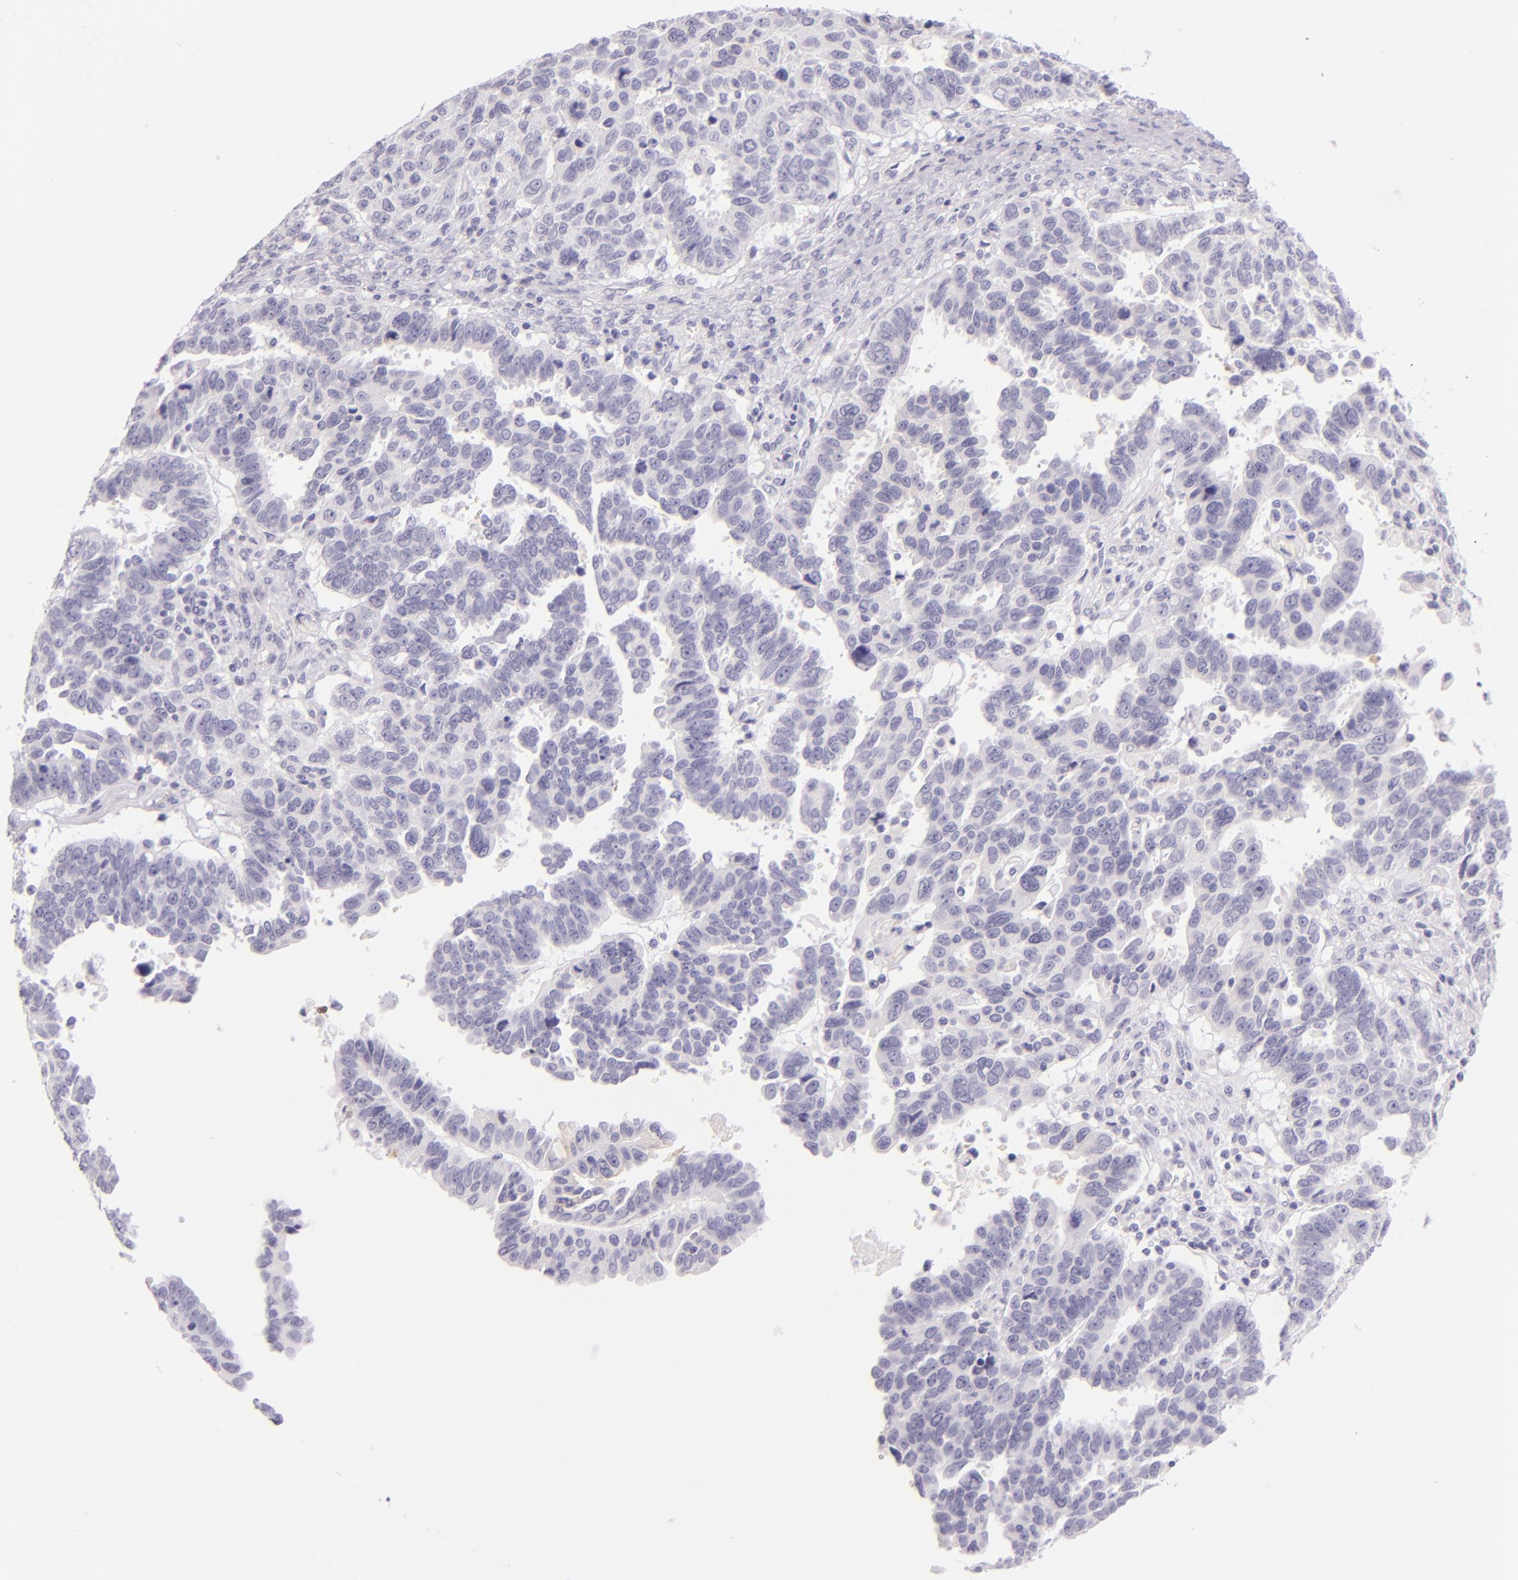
{"staining": {"intensity": "negative", "quantity": "none", "location": "none"}, "tissue": "ovarian cancer", "cell_type": "Tumor cells", "image_type": "cancer", "snomed": [{"axis": "morphology", "description": "Carcinoma, endometroid"}, {"axis": "morphology", "description": "Cystadenocarcinoma, serous, NOS"}, {"axis": "topography", "description": "Ovary"}], "caption": "IHC photomicrograph of neoplastic tissue: human ovarian endometroid carcinoma stained with DAB exhibits no significant protein positivity in tumor cells. (DAB IHC with hematoxylin counter stain).", "gene": "CEACAM1", "patient": {"sex": "female", "age": 45}}